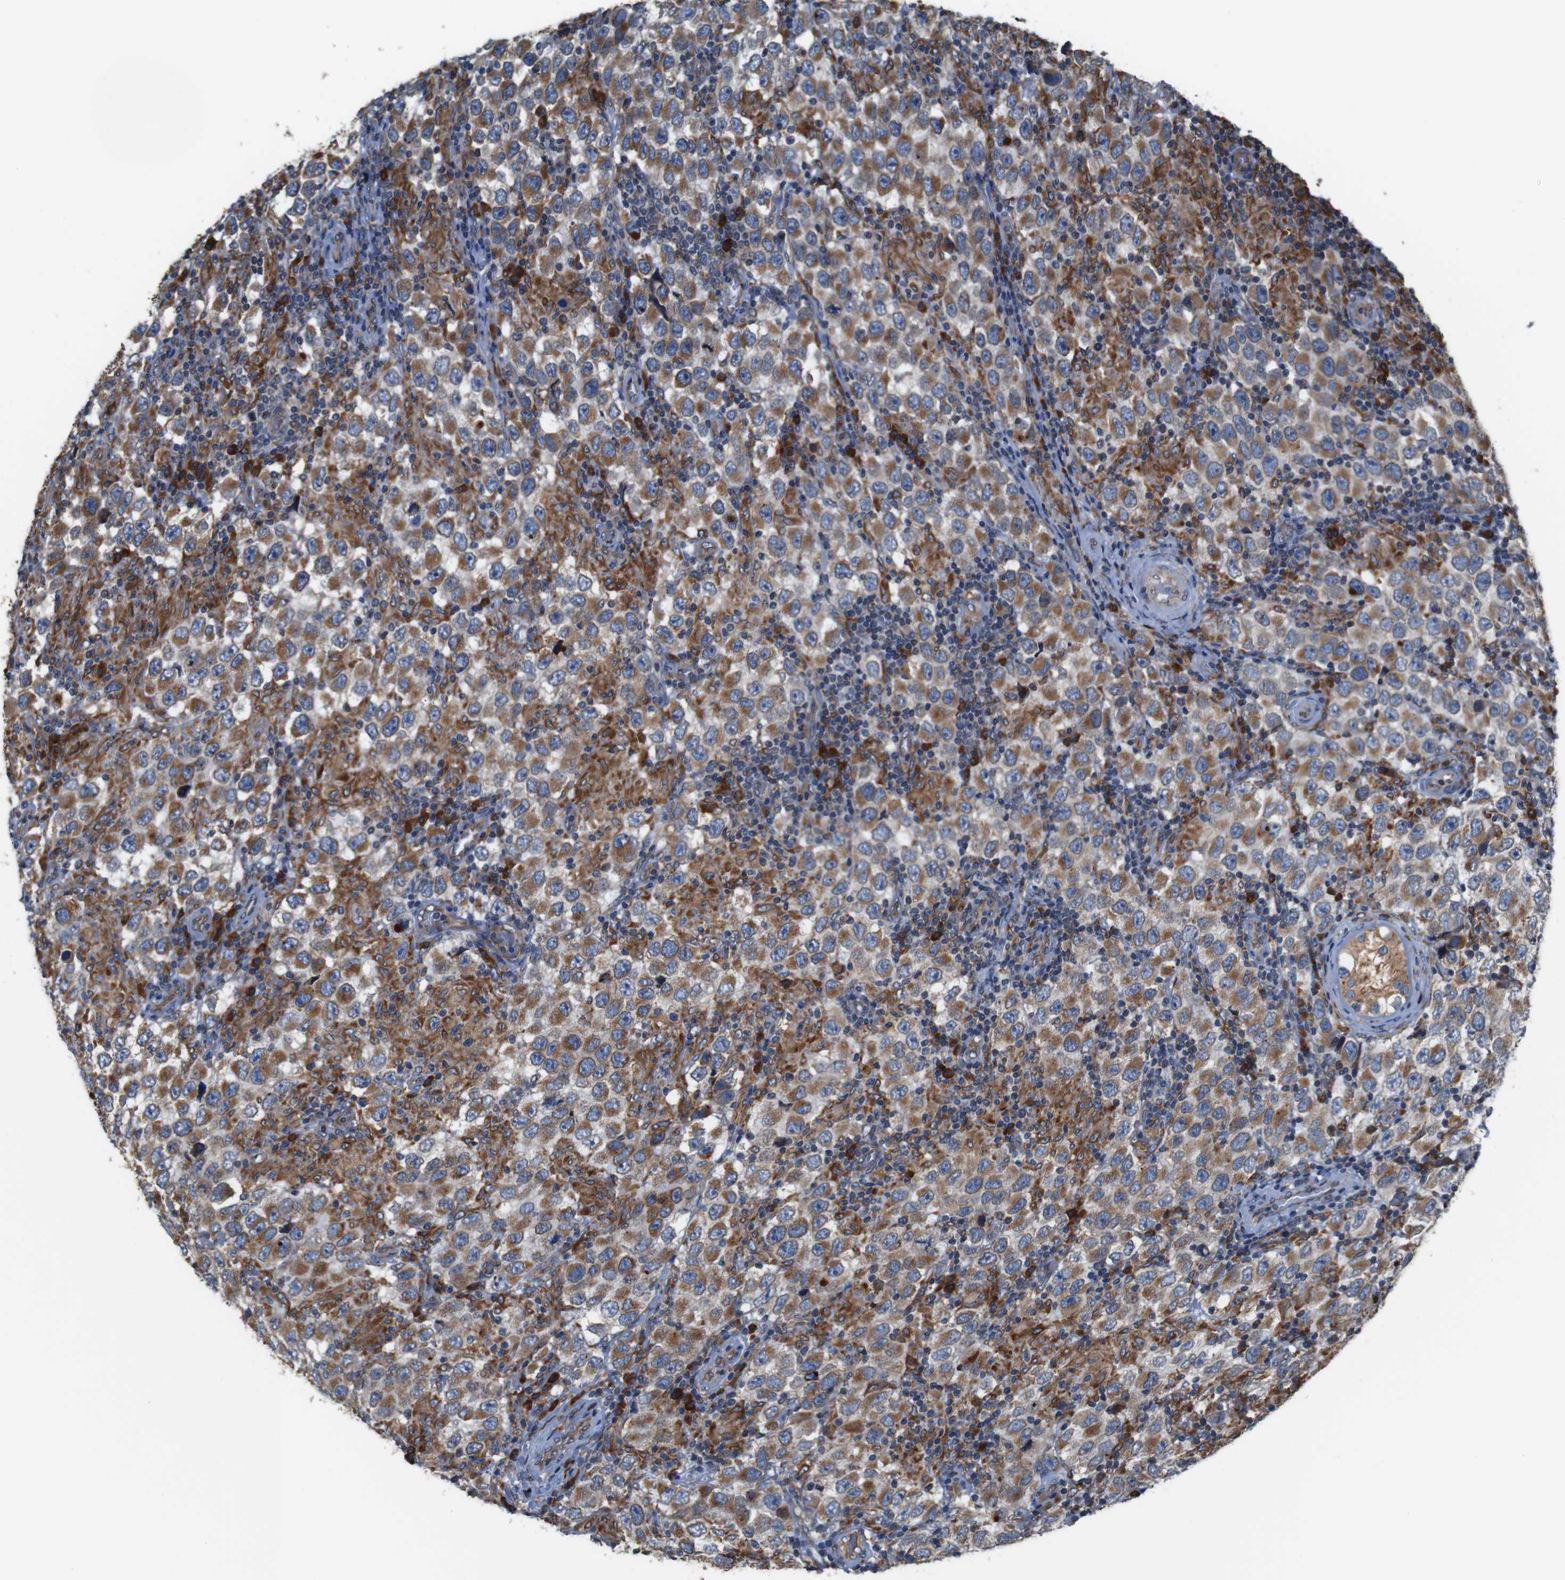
{"staining": {"intensity": "moderate", "quantity": ">75%", "location": "cytoplasmic/membranous"}, "tissue": "testis cancer", "cell_type": "Tumor cells", "image_type": "cancer", "snomed": [{"axis": "morphology", "description": "Carcinoma, Embryonal, NOS"}, {"axis": "topography", "description": "Testis"}], "caption": "Immunohistochemistry staining of testis embryonal carcinoma, which shows medium levels of moderate cytoplasmic/membranous positivity in about >75% of tumor cells indicating moderate cytoplasmic/membranous protein staining. The staining was performed using DAB (3,3'-diaminobenzidine) (brown) for protein detection and nuclei were counterstained in hematoxylin (blue).", "gene": "UGGT1", "patient": {"sex": "male", "age": 21}}